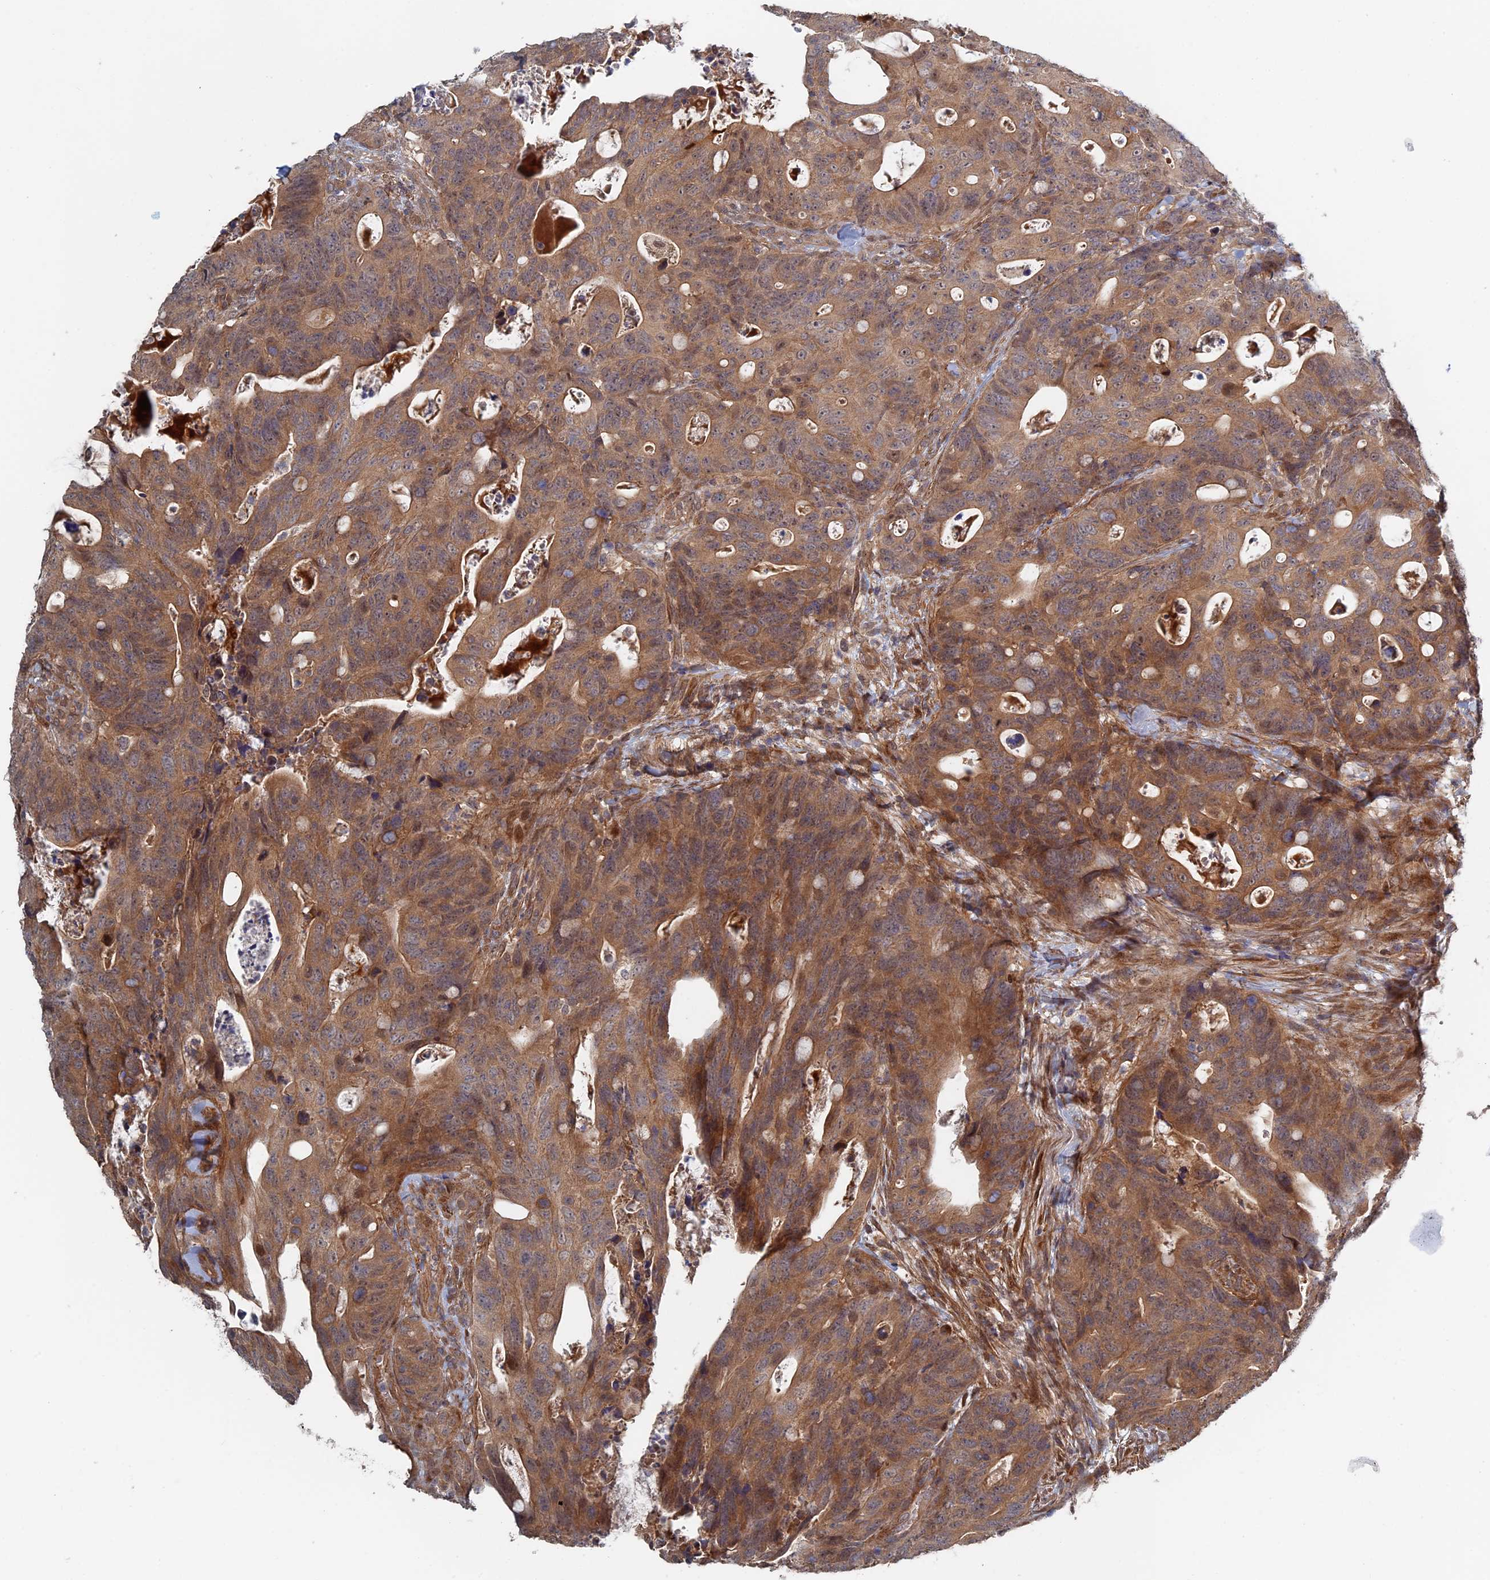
{"staining": {"intensity": "moderate", "quantity": ">75%", "location": "cytoplasmic/membranous"}, "tissue": "colorectal cancer", "cell_type": "Tumor cells", "image_type": "cancer", "snomed": [{"axis": "morphology", "description": "Adenocarcinoma, NOS"}, {"axis": "topography", "description": "Colon"}], "caption": "High-power microscopy captured an immunohistochemistry micrograph of colorectal adenocarcinoma, revealing moderate cytoplasmic/membranous positivity in about >75% of tumor cells.", "gene": "ELOVL6", "patient": {"sex": "female", "age": 82}}